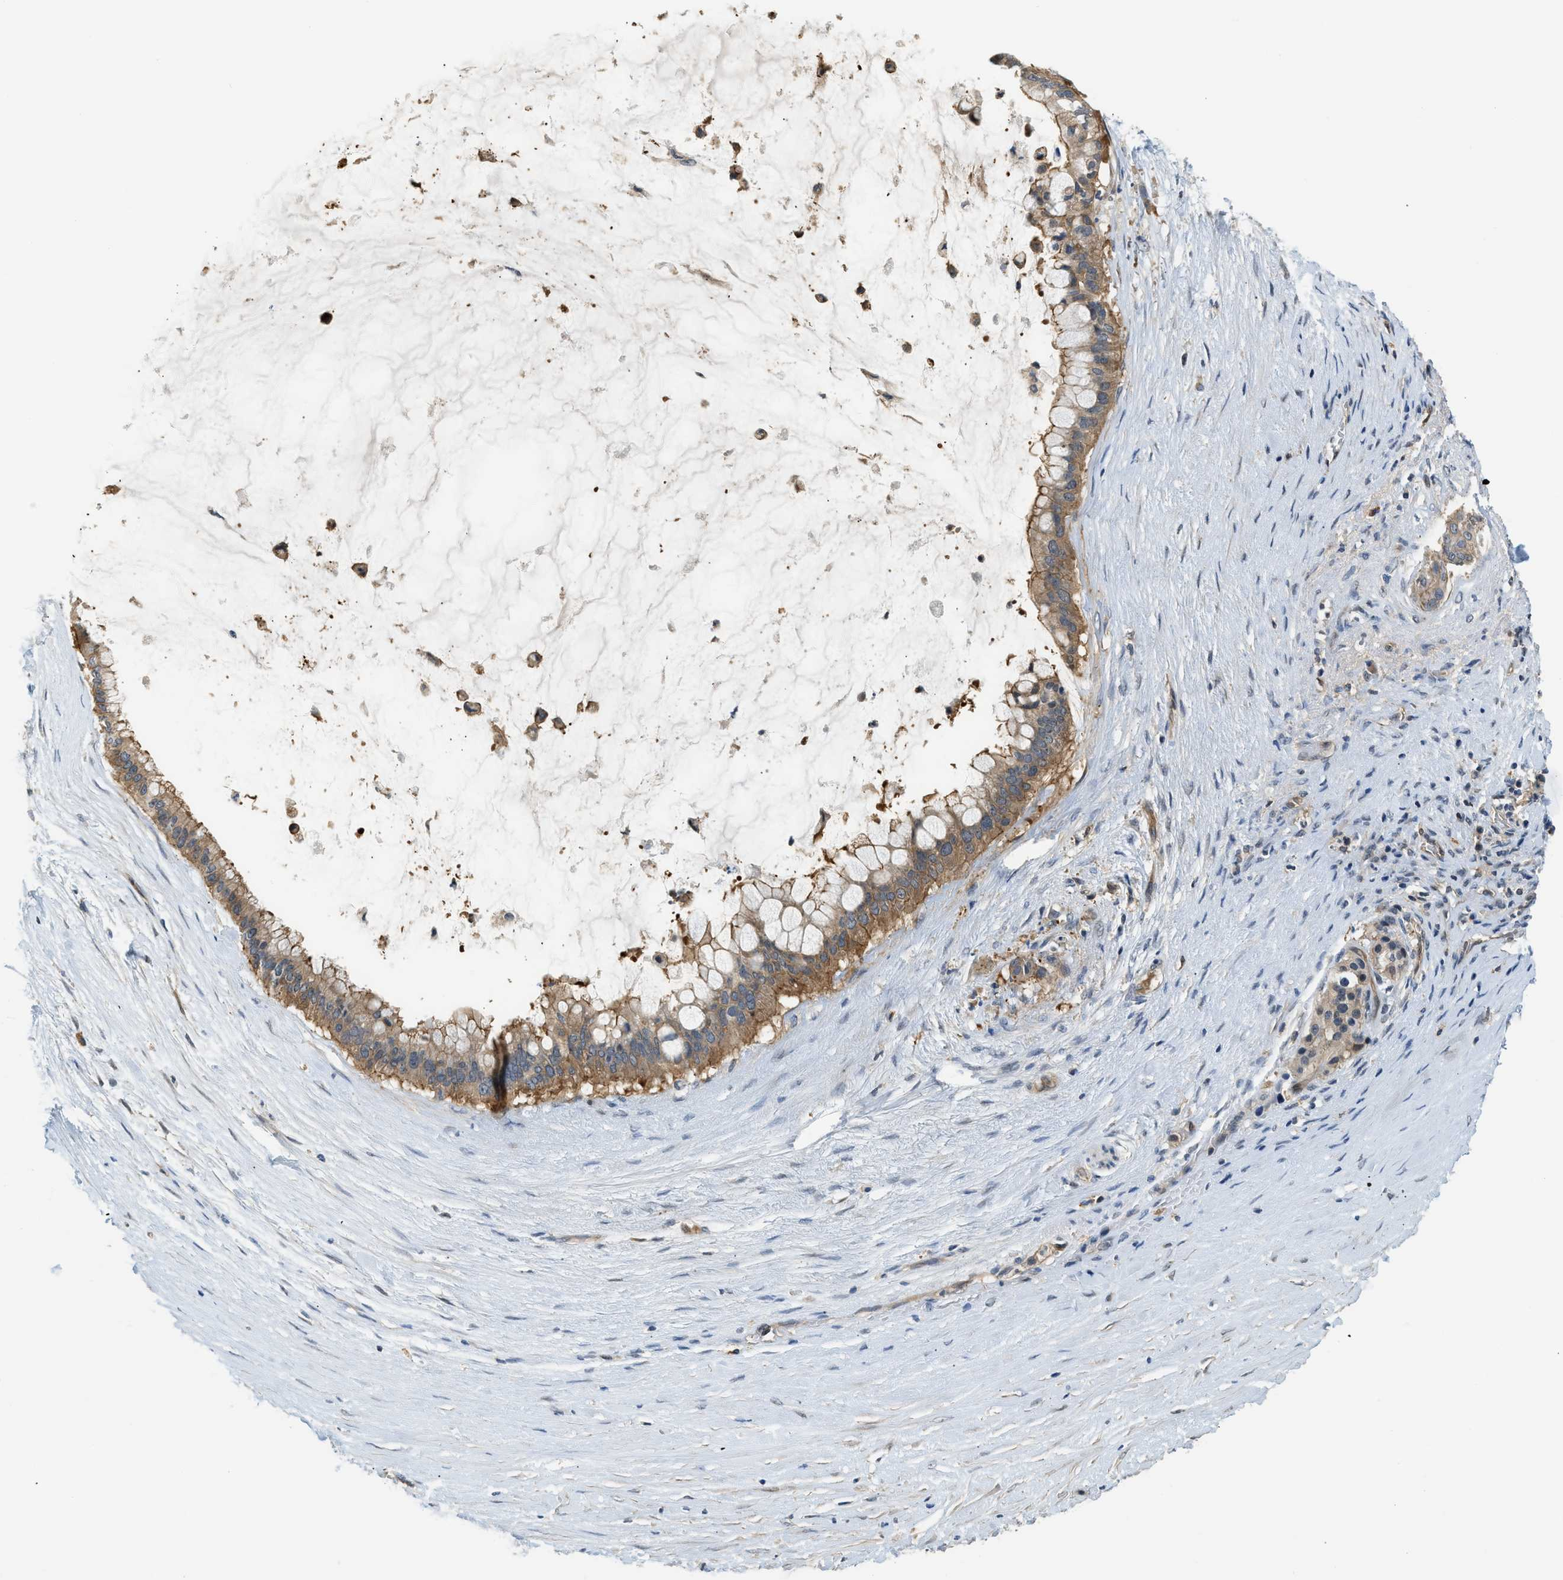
{"staining": {"intensity": "moderate", "quantity": ">75%", "location": "cytoplasmic/membranous"}, "tissue": "pancreatic cancer", "cell_type": "Tumor cells", "image_type": "cancer", "snomed": [{"axis": "morphology", "description": "Adenocarcinoma, NOS"}, {"axis": "topography", "description": "Pancreas"}], "caption": "Tumor cells show medium levels of moderate cytoplasmic/membranous positivity in approximately >75% of cells in pancreatic adenocarcinoma.", "gene": "CBLB", "patient": {"sex": "male", "age": 41}}